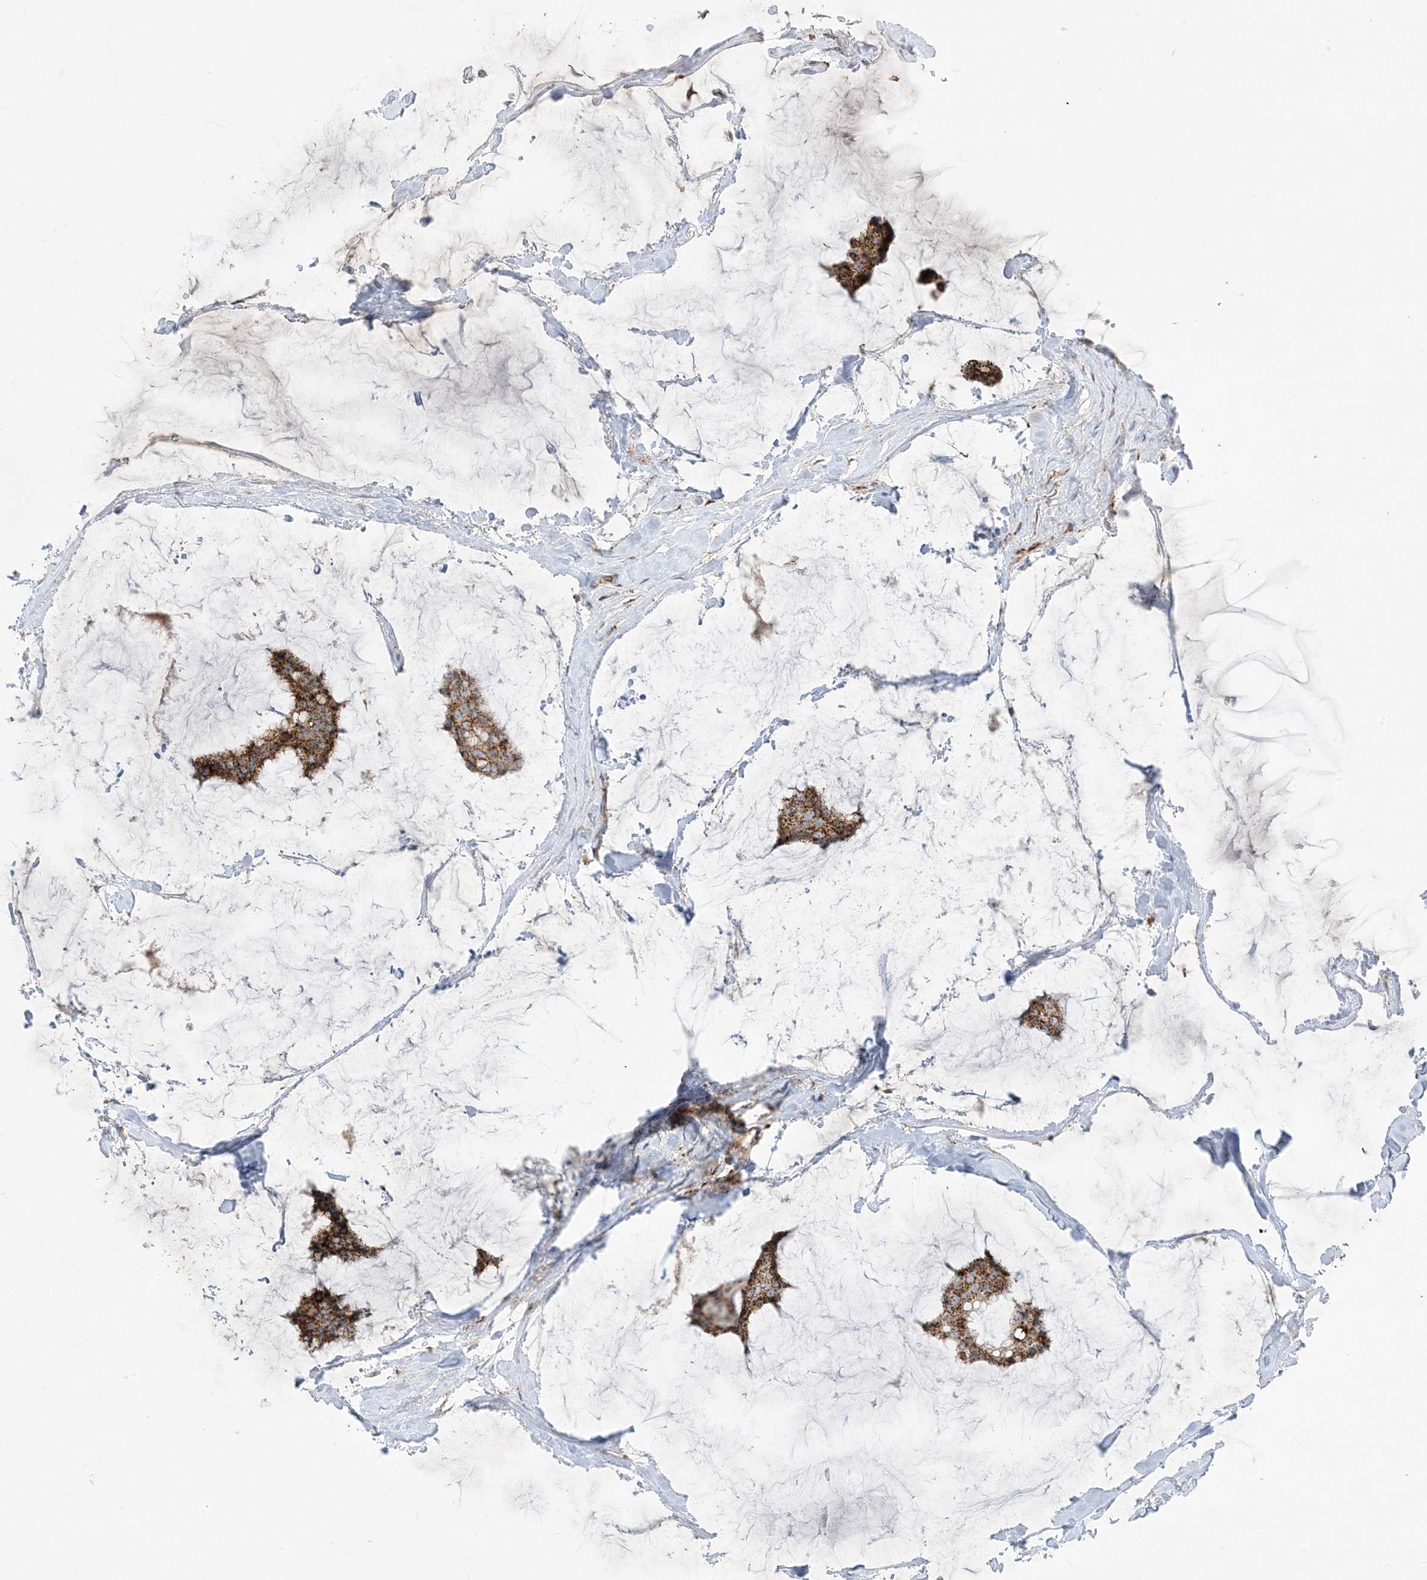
{"staining": {"intensity": "strong", "quantity": ">75%", "location": "cytoplasmic/membranous"}, "tissue": "breast cancer", "cell_type": "Tumor cells", "image_type": "cancer", "snomed": [{"axis": "morphology", "description": "Duct carcinoma"}, {"axis": "topography", "description": "Breast"}], "caption": "Breast infiltrating ductal carcinoma tissue displays strong cytoplasmic/membranous staining in about >75% of tumor cells, visualized by immunohistochemistry.", "gene": "NDUFAF3", "patient": {"sex": "female", "age": 93}}